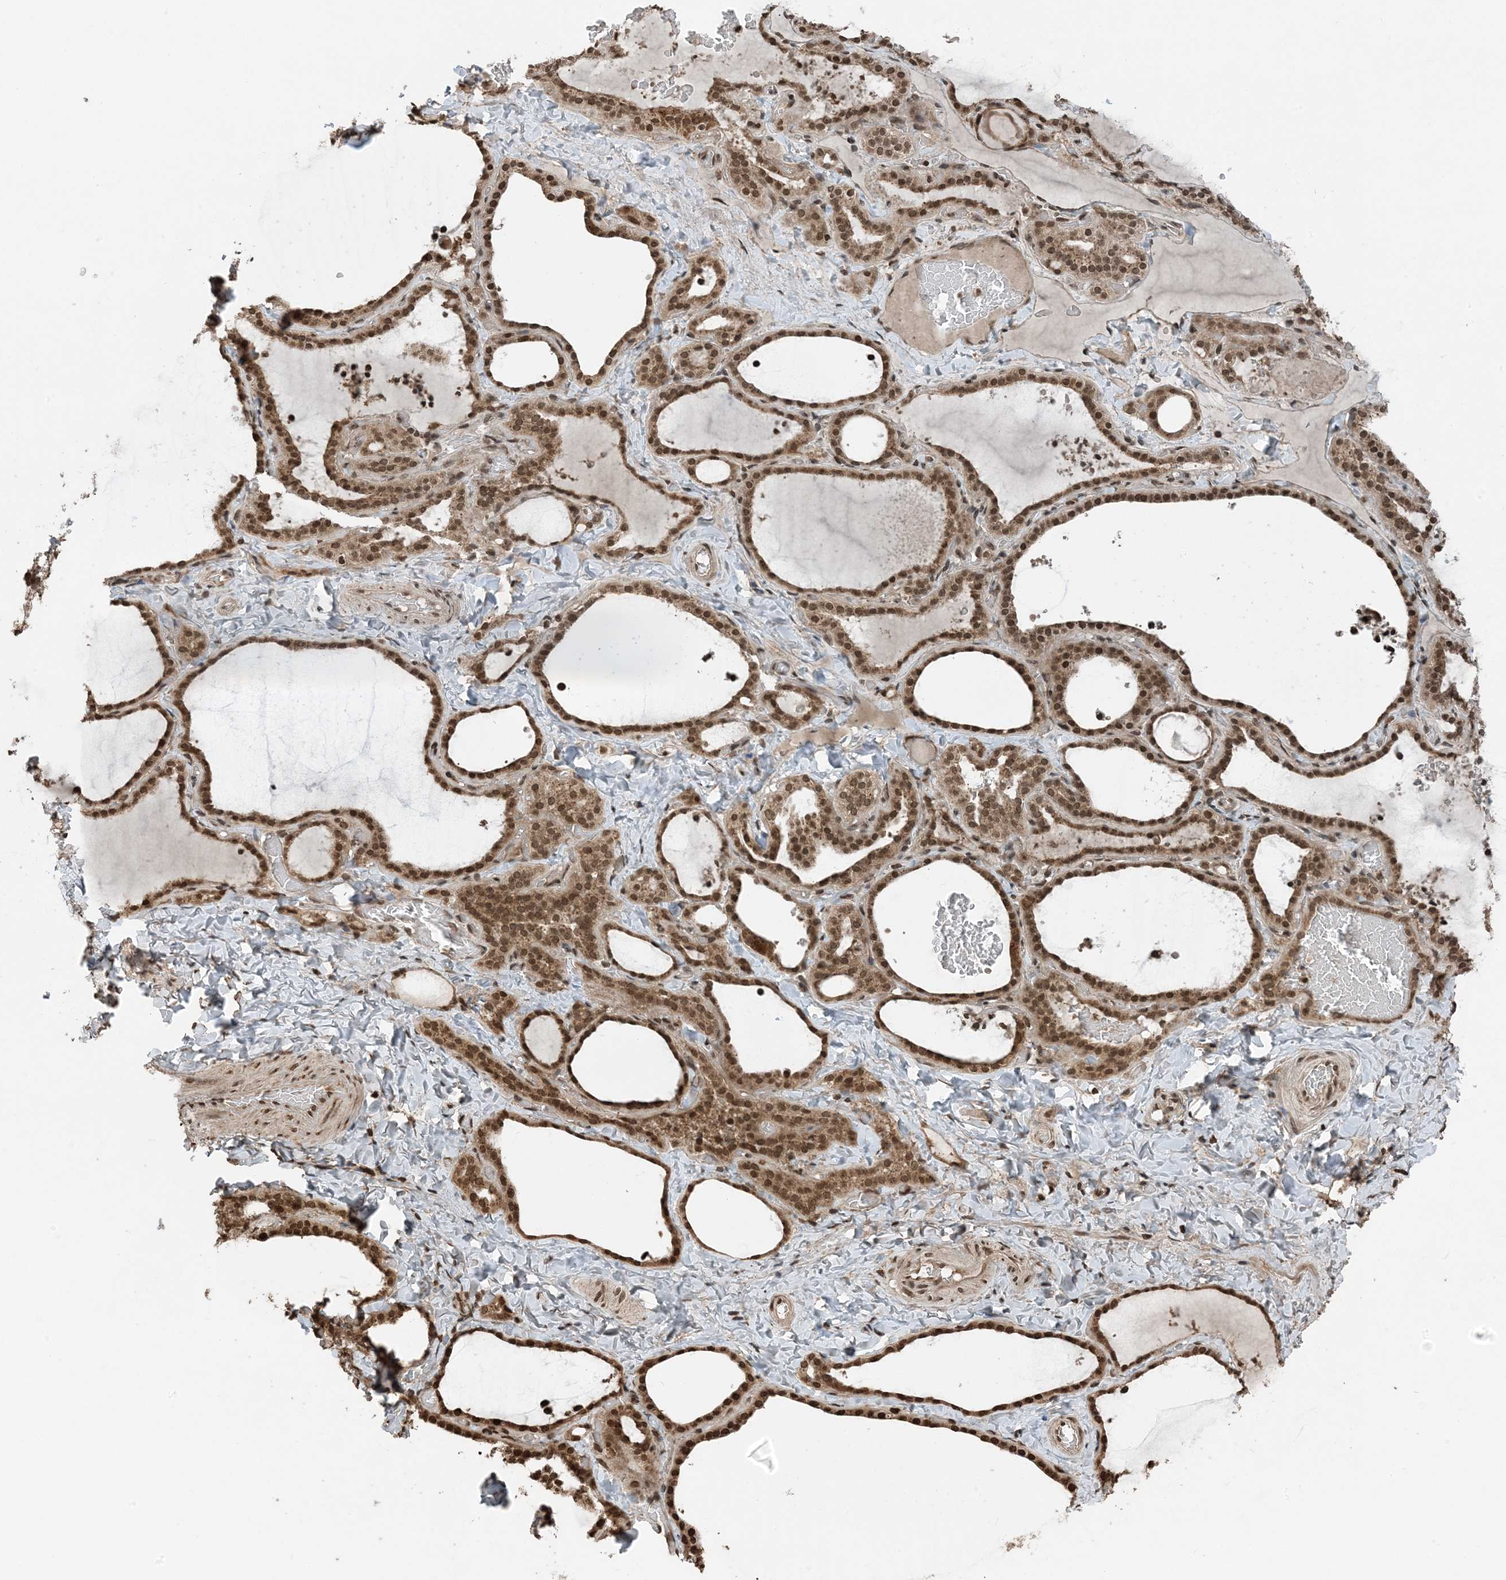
{"staining": {"intensity": "moderate", "quantity": ">75%", "location": "cytoplasmic/membranous,nuclear"}, "tissue": "thyroid gland", "cell_type": "Glandular cells", "image_type": "normal", "snomed": [{"axis": "morphology", "description": "Normal tissue, NOS"}, {"axis": "topography", "description": "Thyroid gland"}], "caption": "Thyroid gland stained for a protein exhibits moderate cytoplasmic/membranous,nuclear positivity in glandular cells. The staining was performed using DAB, with brown indicating positive protein expression. Nuclei are stained blue with hematoxylin.", "gene": "ZFAND2B", "patient": {"sex": "female", "age": 22}}